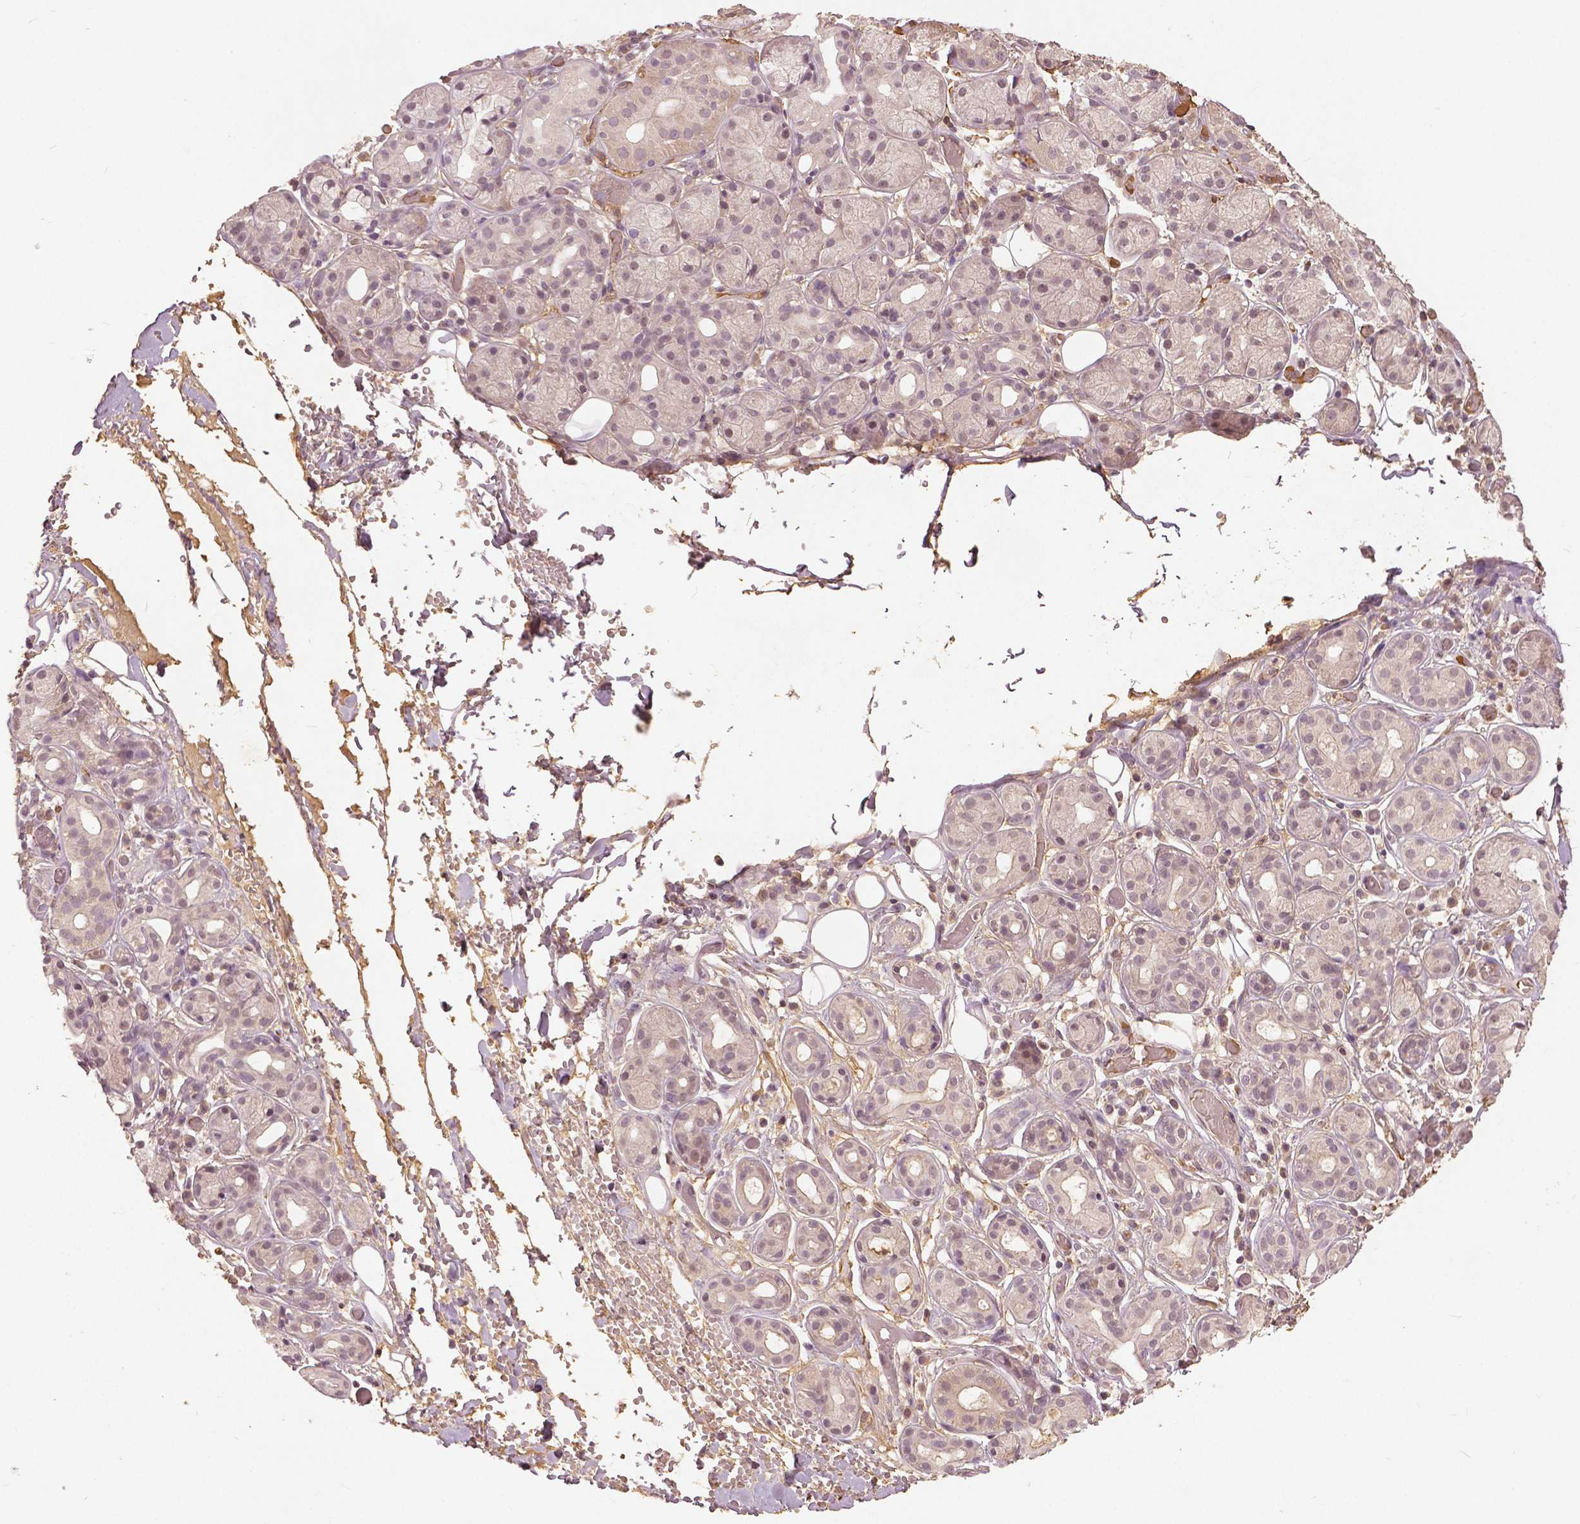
{"staining": {"intensity": "weak", "quantity": "25%-75%", "location": "nuclear"}, "tissue": "salivary gland", "cell_type": "Glandular cells", "image_type": "normal", "snomed": [{"axis": "morphology", "description": "Normal tissue, NOS"}, {"axis": "topography", "description": "Salivary gland"}, {"axis": "topography", "description": "Peripheral nerve tissue"}], "caption": "Protein positivity by immunohistochemistry reveals weak nuclear positivity in approximately 25%-75% of glandular cells in unremarkable salivary gland. (DAB IHC, brown staining for protein, blue staining for nuclei).", "gene": "ANGPTL4", "patient": {"sex": "male", "age": 71}}